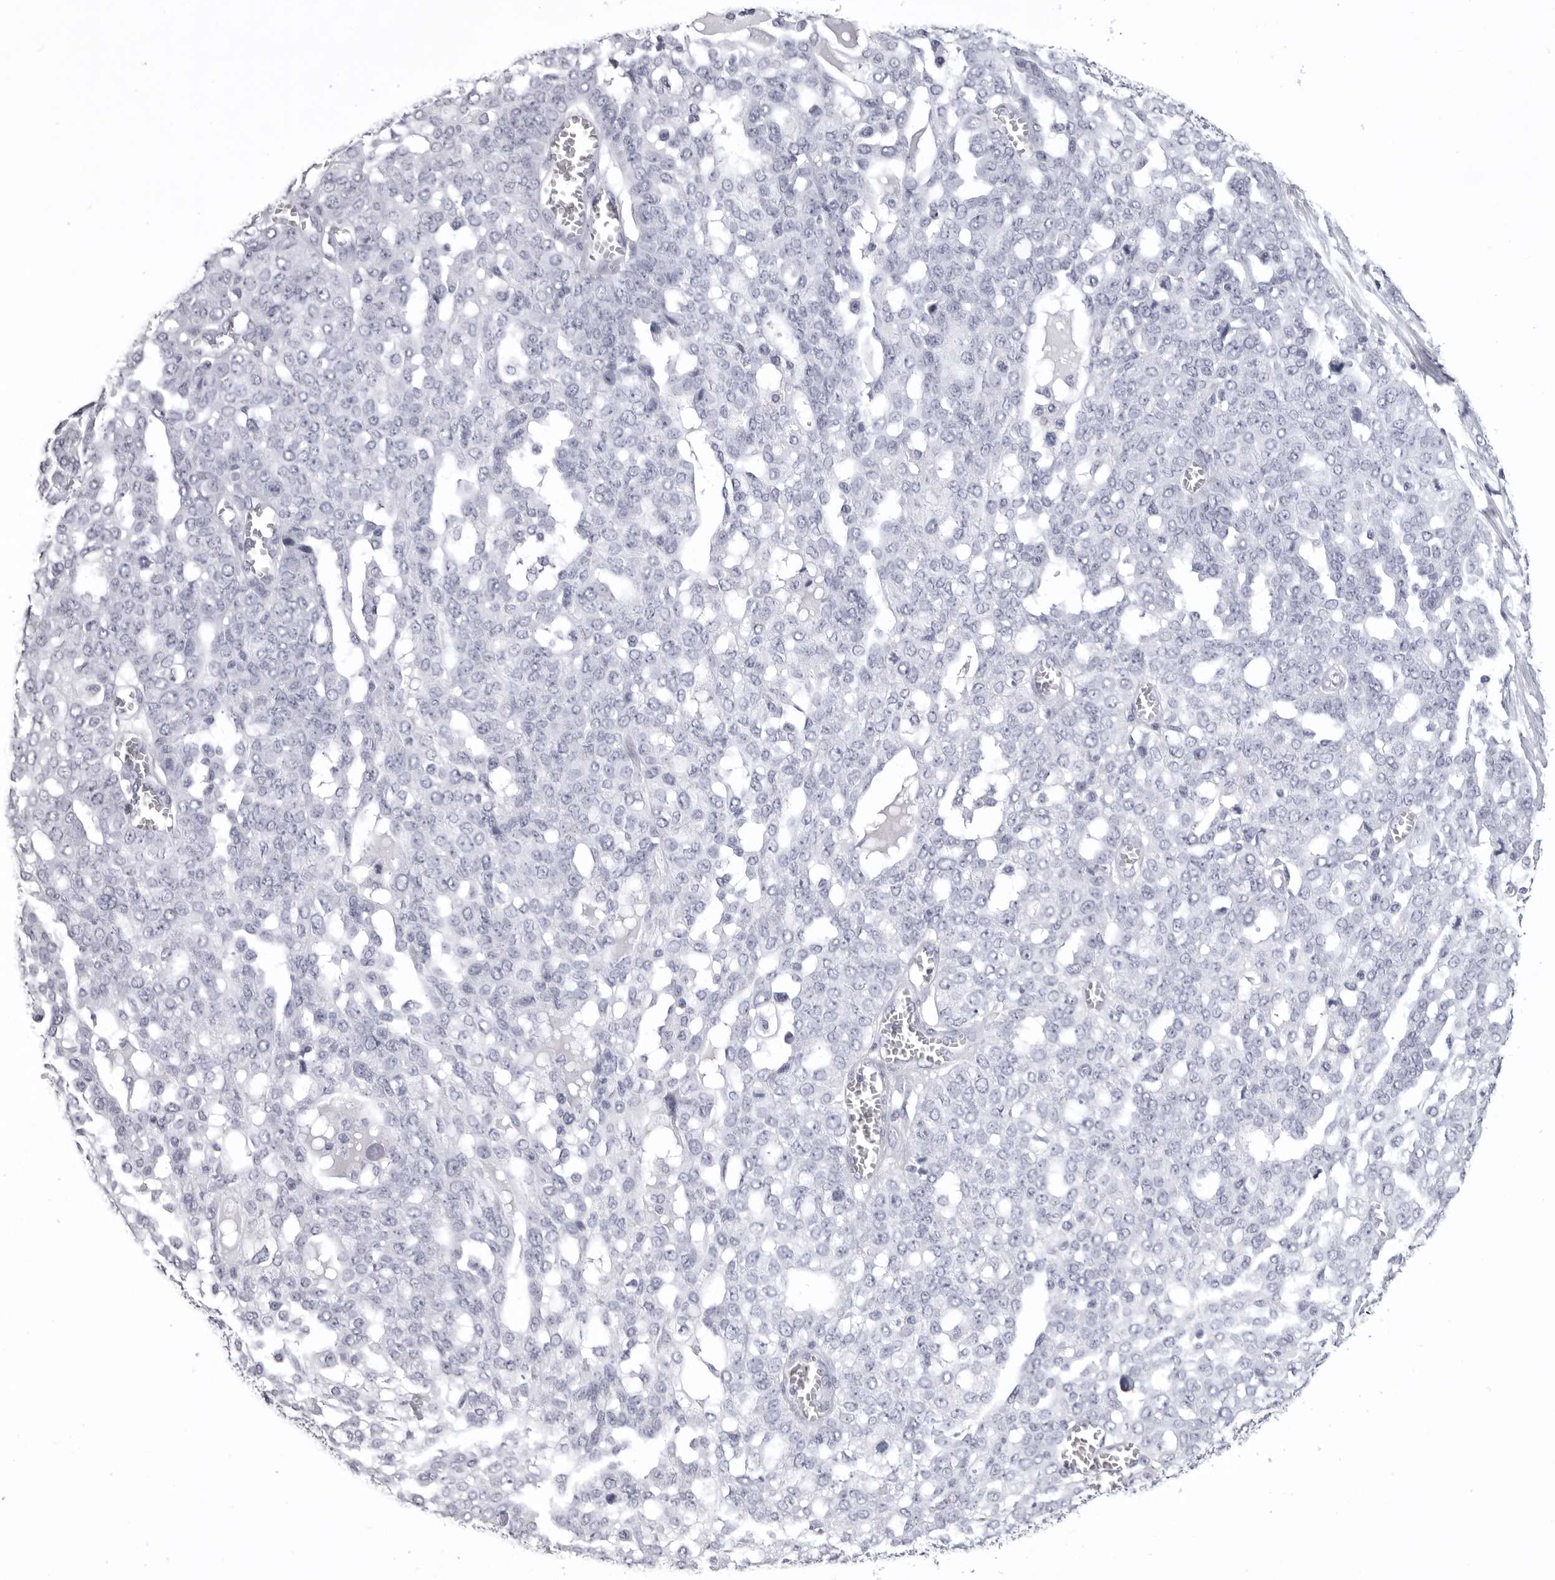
{"staining": {"intensity": "negative", "quantity": "none", "location": "none"}, "tissue": "ovarian cancer", "cell_type": "Tumor cells", "image_type": "cancer", "snomed": [{"axis": "morphology", "description": "Cystadenocarcinoma, serous, NOS"}, {"axis": "topography", "description": "Soft tissue"}, {"axis": "topography", "description": "Ovary"}], "caption": "Ovarian cancer stained for a protein using immunohistochemistry (IHC) displays no expression tumor cells.", "gene": "LGALS4", "patient": {"sex": "female", "age": 57}}